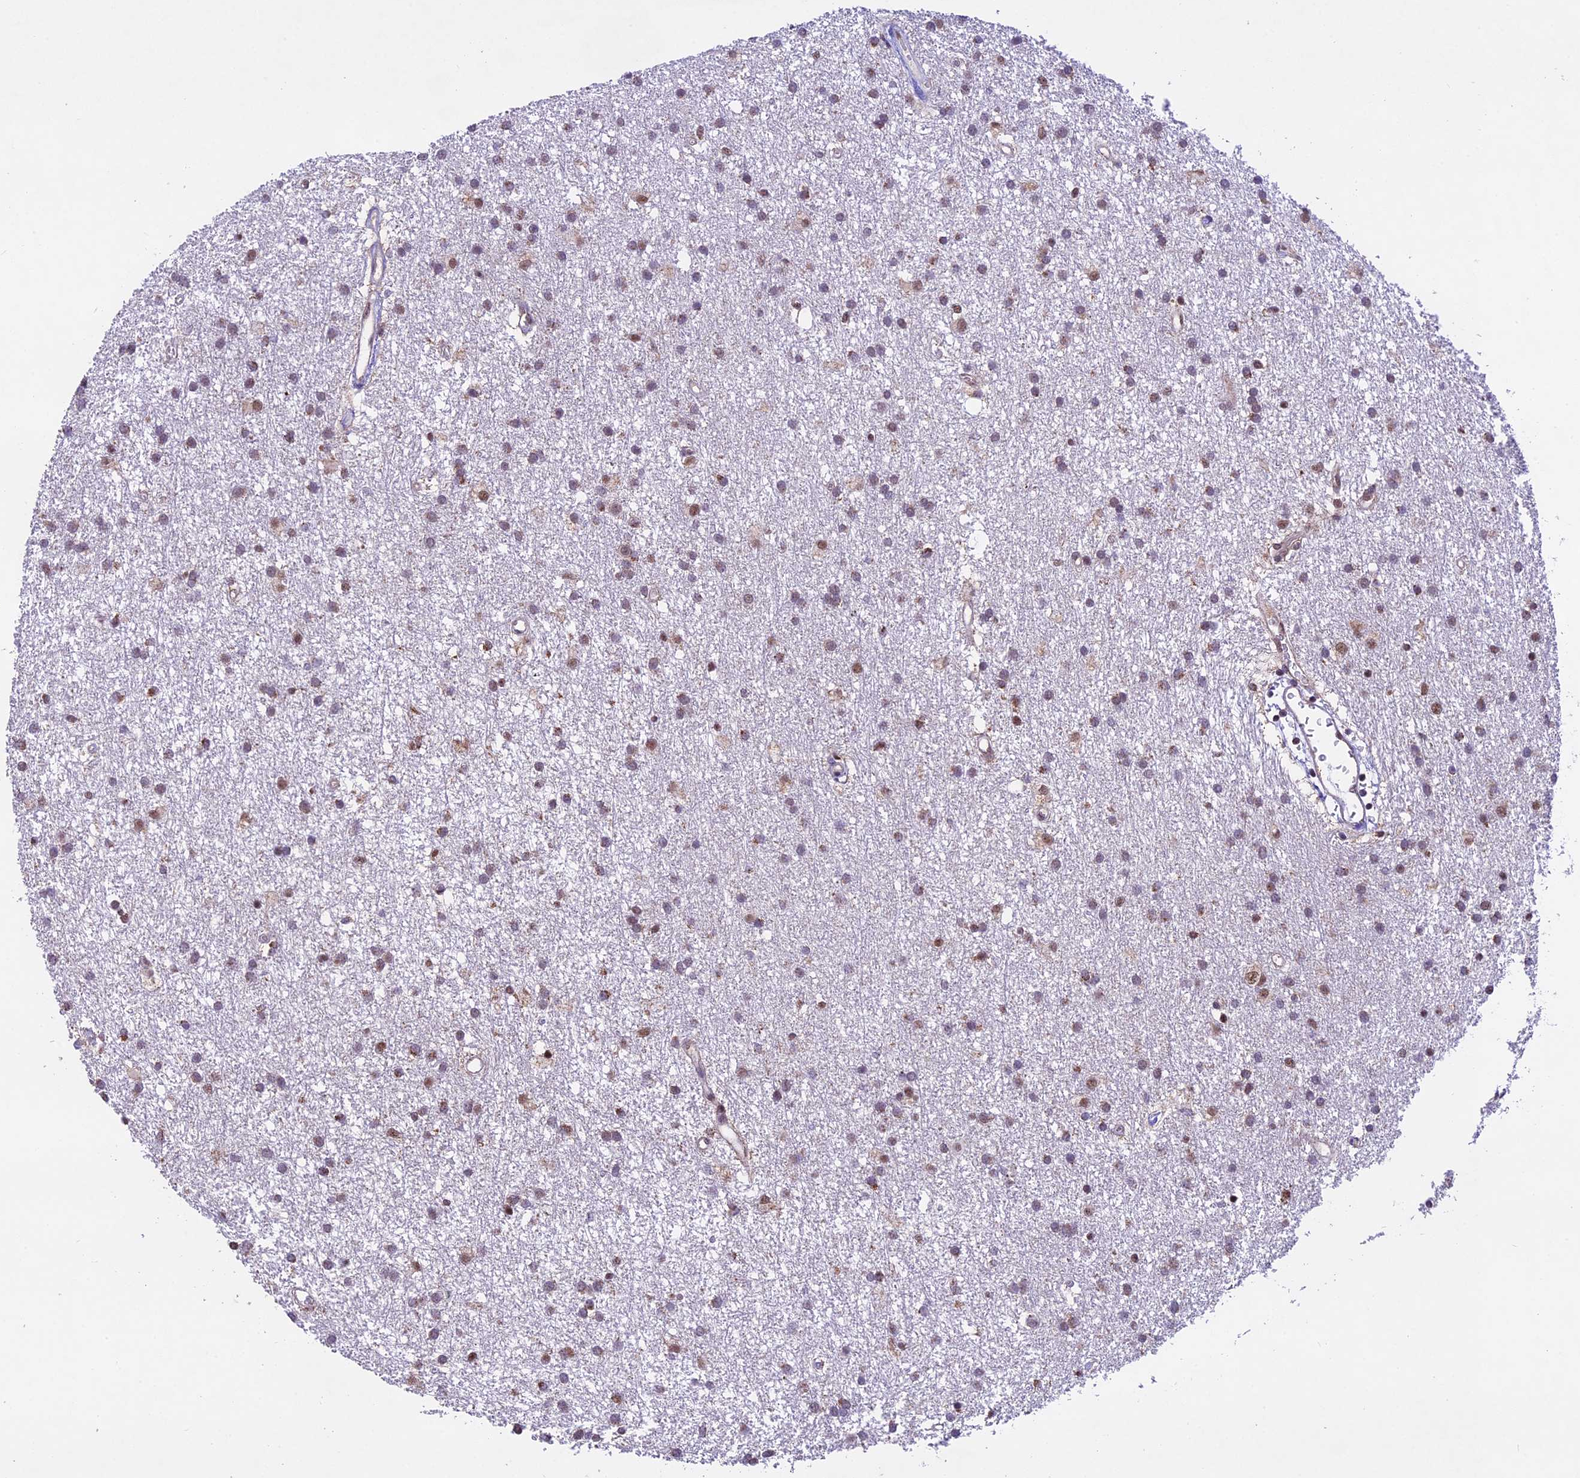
{"staining": {"intensity": "moderate", "quantity": "25%-75%", "location": "nuclear"}, "tissue": "glioma", "cell_type": "Tumor cells", "image_type": "cancer", "snomed": [{"axis": "morphology", "description": "Glioma, malignant, High grade"}, {"axis": "topography", "description": "Brain"}], "caption": "Tumor cells exhibit medium levels of moderate nuclear positivity in approximately 25%-75% of cells in human malignant glioma (high-grade).", "gene": "CARS2", "patient": {"sex": "male", "age": 77}}